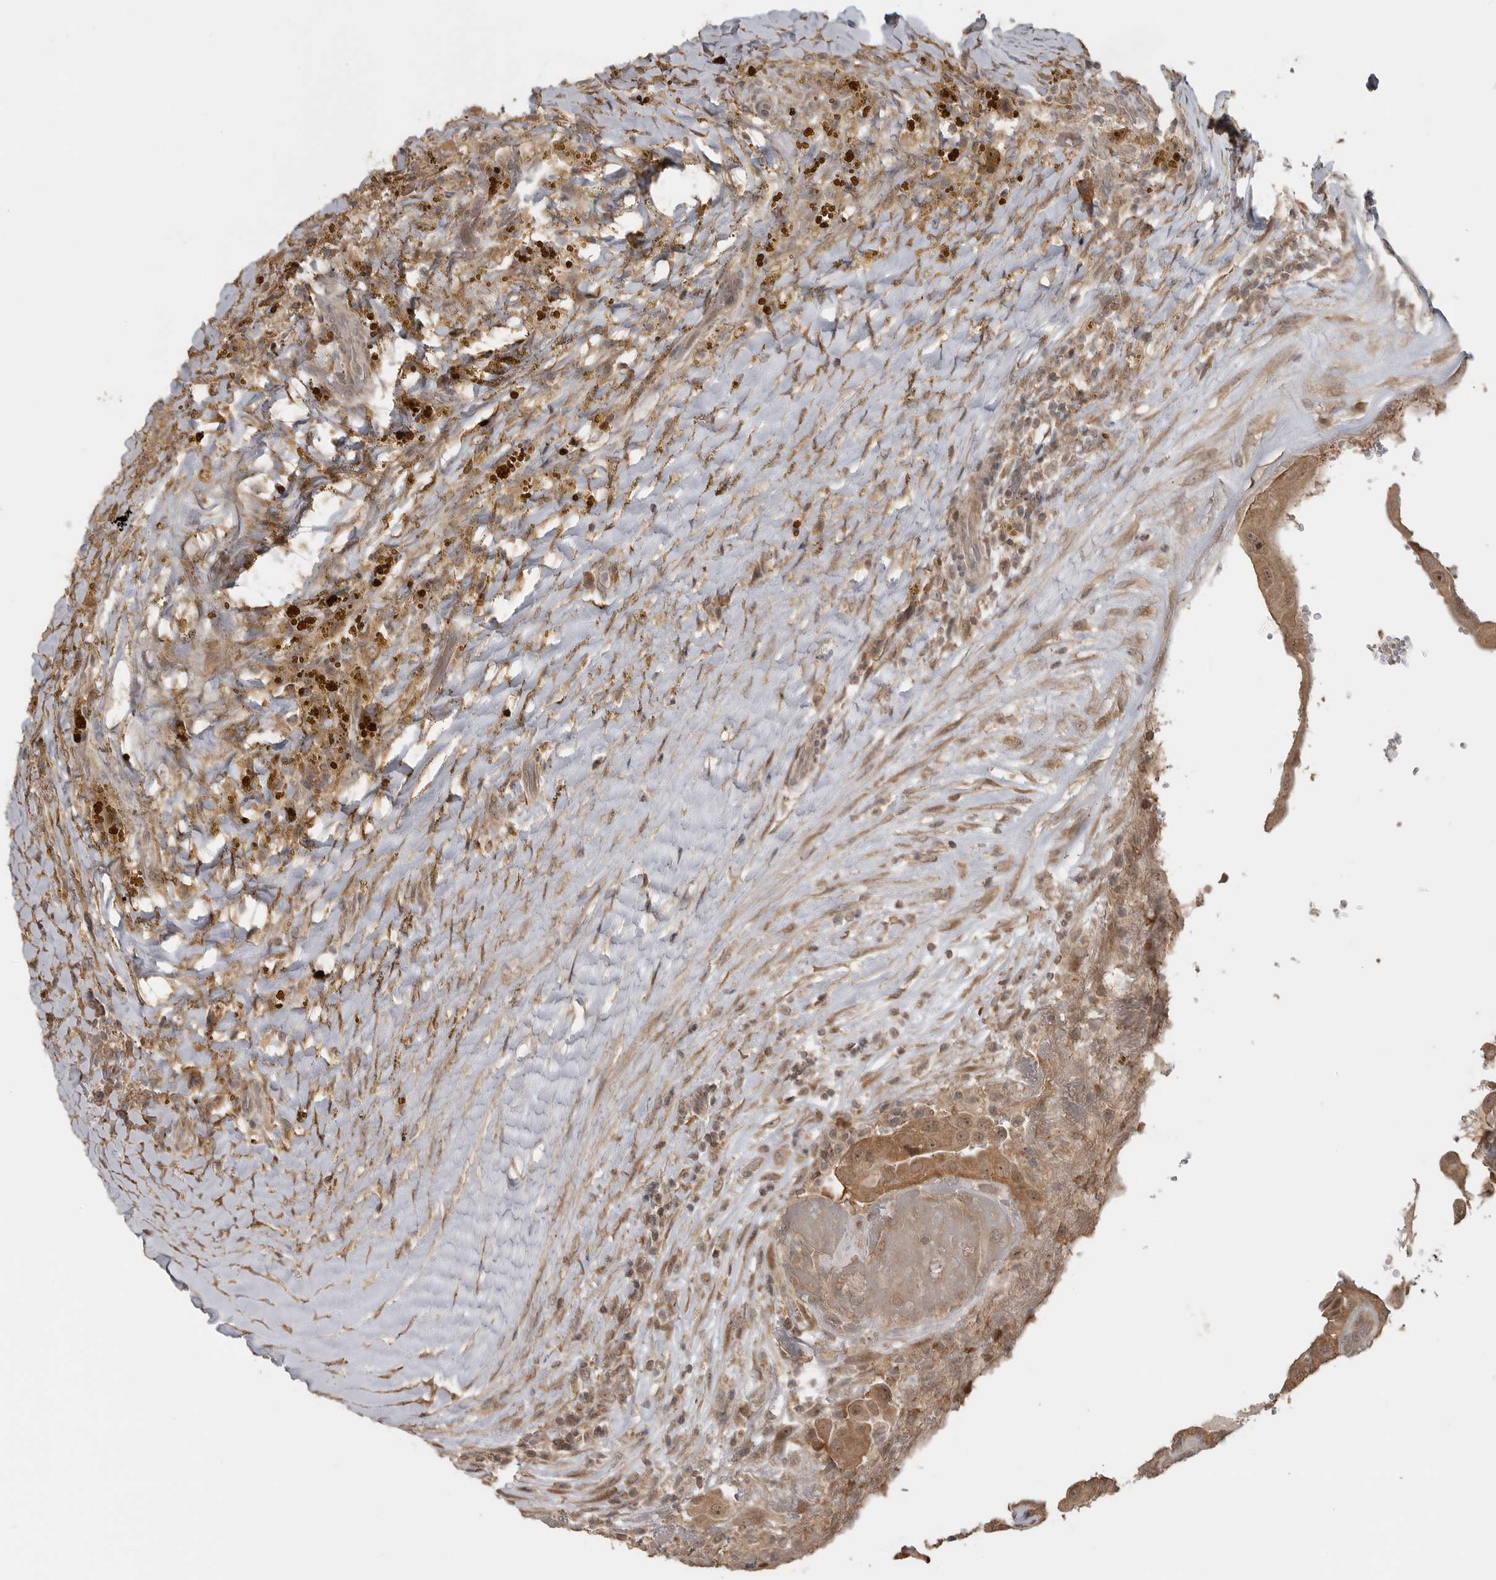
{"staining": {"intensity": "moderate", "quantity": ">75%", "location": "cytoplasmic/membranous"}, "tissue": "thyroid cancer", "cell_type": "Tumor cells", "image_type": "cancer", "snomed": [{"axis": "morphology", "description": "Papillary adenocarcinoma, NOS"}, {"axis": "topography", "description": "Thyroid gland"}], "caption": "This micrograph reveals IHC staining of human thyroid cancer (papillary adenocarcinoma), with medium moderate cytoplasmic/membranous expression in approximately >75% of tumor cells.", "gene": "LLGL1", "patient": {"sex": "male", "age": 77}}